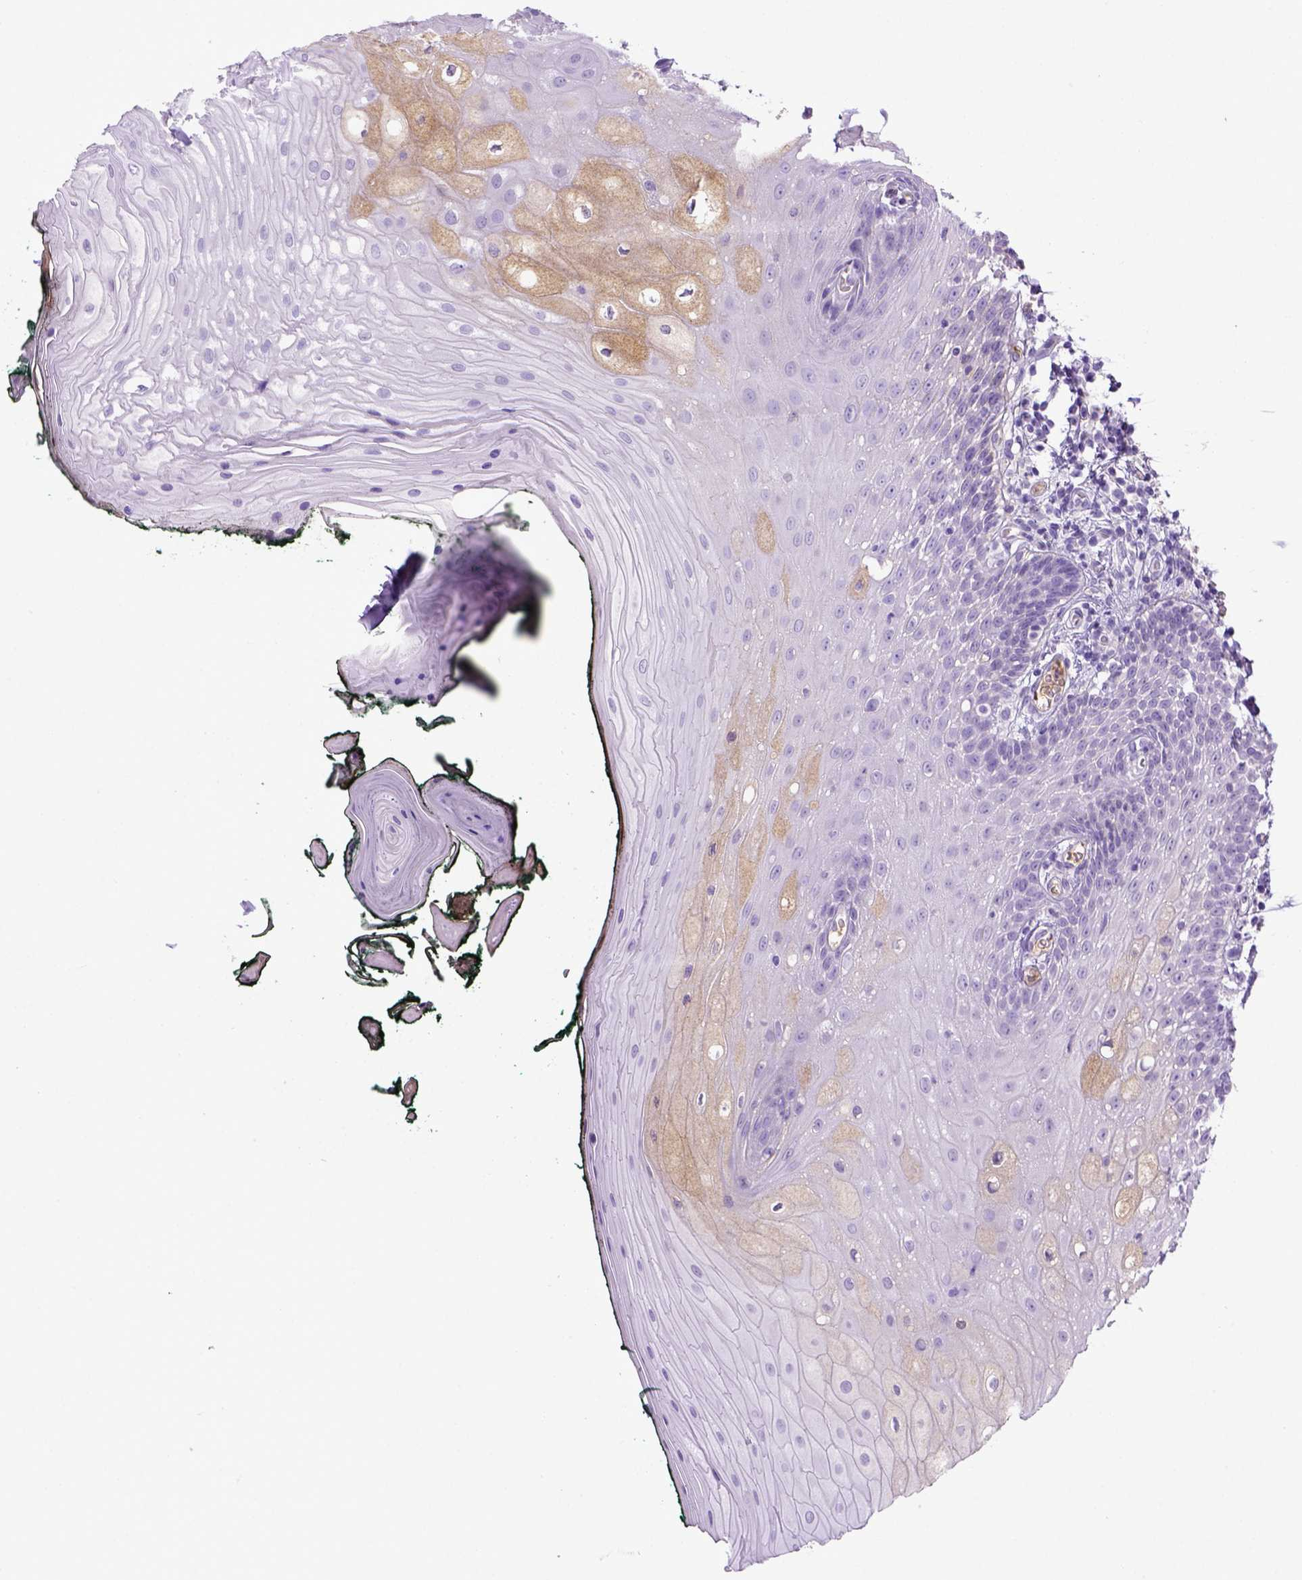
{"staining": {"intensity": "negative", "quantity": "none", "location": "none"}, "tissue": "oral mucosa", "cell_type": "Squamous epithelial cells", "image_type": "normal", "snomed": [{"axis": "morphology", "description": "Normal tissue, NOS"}, {"axis": "topography", "description": "Oral tissue"}, {"axis": "topography", "description": "Head-Neck"}], "caption": "Immunohistochemical staining of unremarkable oral mucosa displays no significant staining in squamous epithelial cells.", "gene": "ITIH4", "patient": {"sex": "female", "age": 68}}